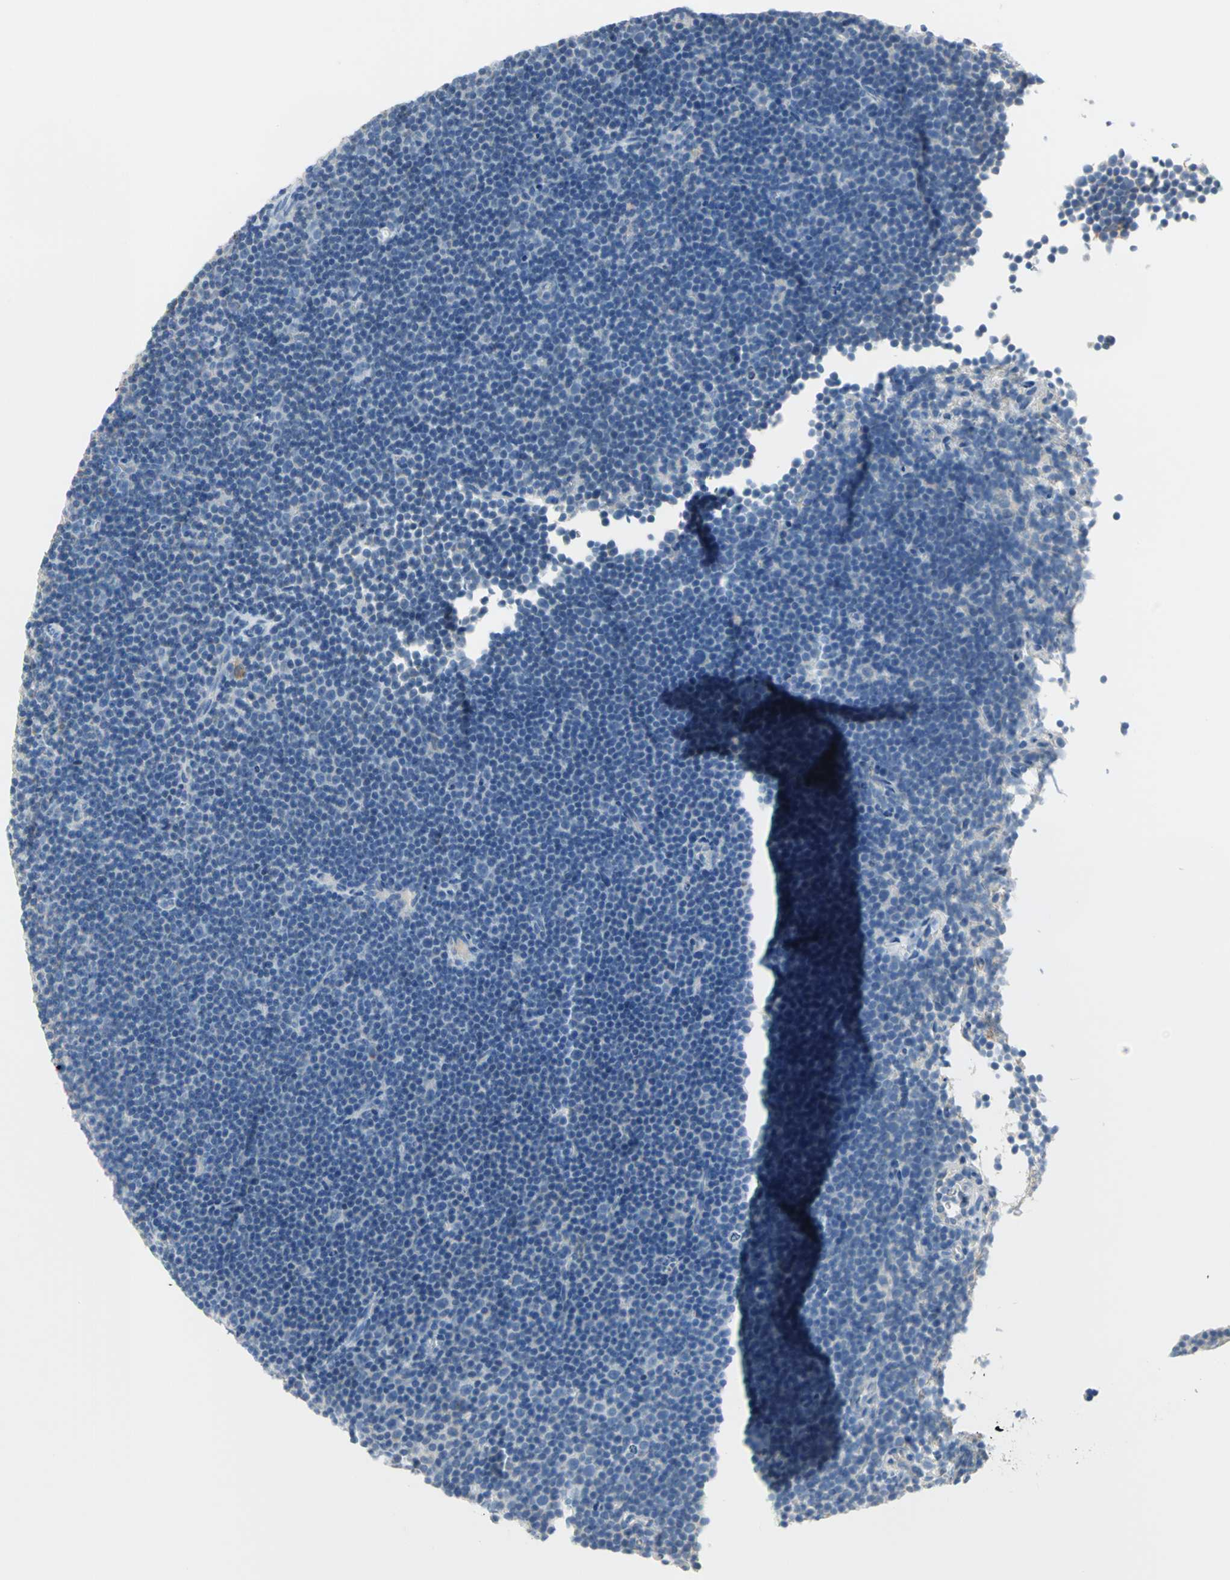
{"staining": {"intensity": "negative", "quantity": "none", "location": "none"}, "tissue": "lymphoma", "cell_type": "Tumor cells", "image_type": "cancer", "snomed": [{"axis": "morphology", "description": "Malignant lymphoma, non-Hodgkin's type, Low grade"}, {"axis": "topography", "description": "Lymph node"}], "caption": "This histopathology image is of low-grade malignant lymphoma, non-Hodgkin's type stained with immunohistochemistry to label a protein in brown with the nuclei are counter-stained blue. There is no expression in tumor cells.", "gene": "ALOX15", "patient": {"sex": "female", "age": 67}}